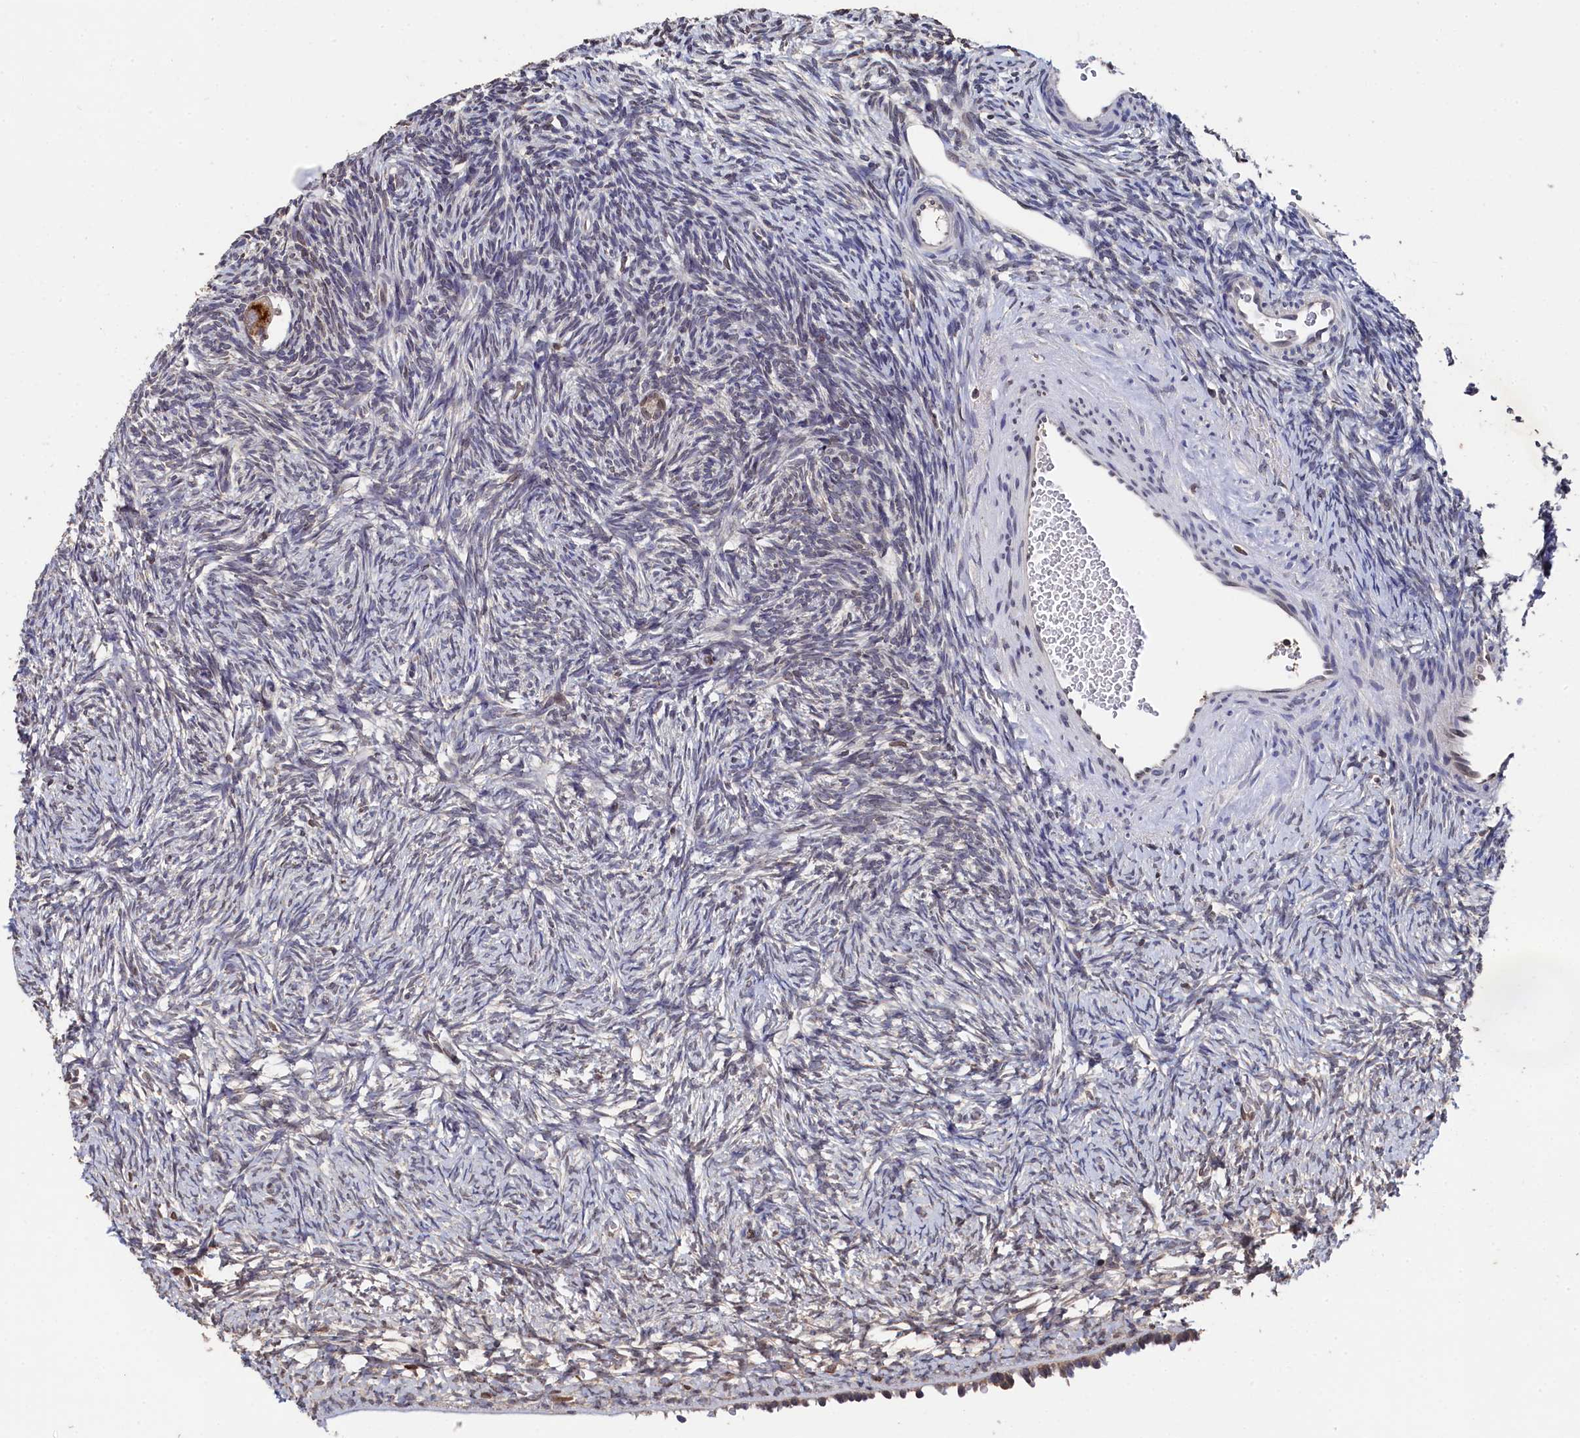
{"staining": {"intensity": "moderate", "quantity": ">75%", "location": "cytoplasmic/membranous"}, "tissue": "ovary", "cell_type": "Follicle cells", "image_type": "normal", "snomed": [{"axis": "morphology", "description": "Normal tissue, NOS"}, {"axis": "topography", "description": "Ovary"}], "caption": "This is a micrograph of IHC staining of unremarkable ovary, which shows moderate staining in the cytoplasmic/membranous of follicle cells.", "gene": "ANKEF1", "patient": {"sex": "female", "age": 34}}